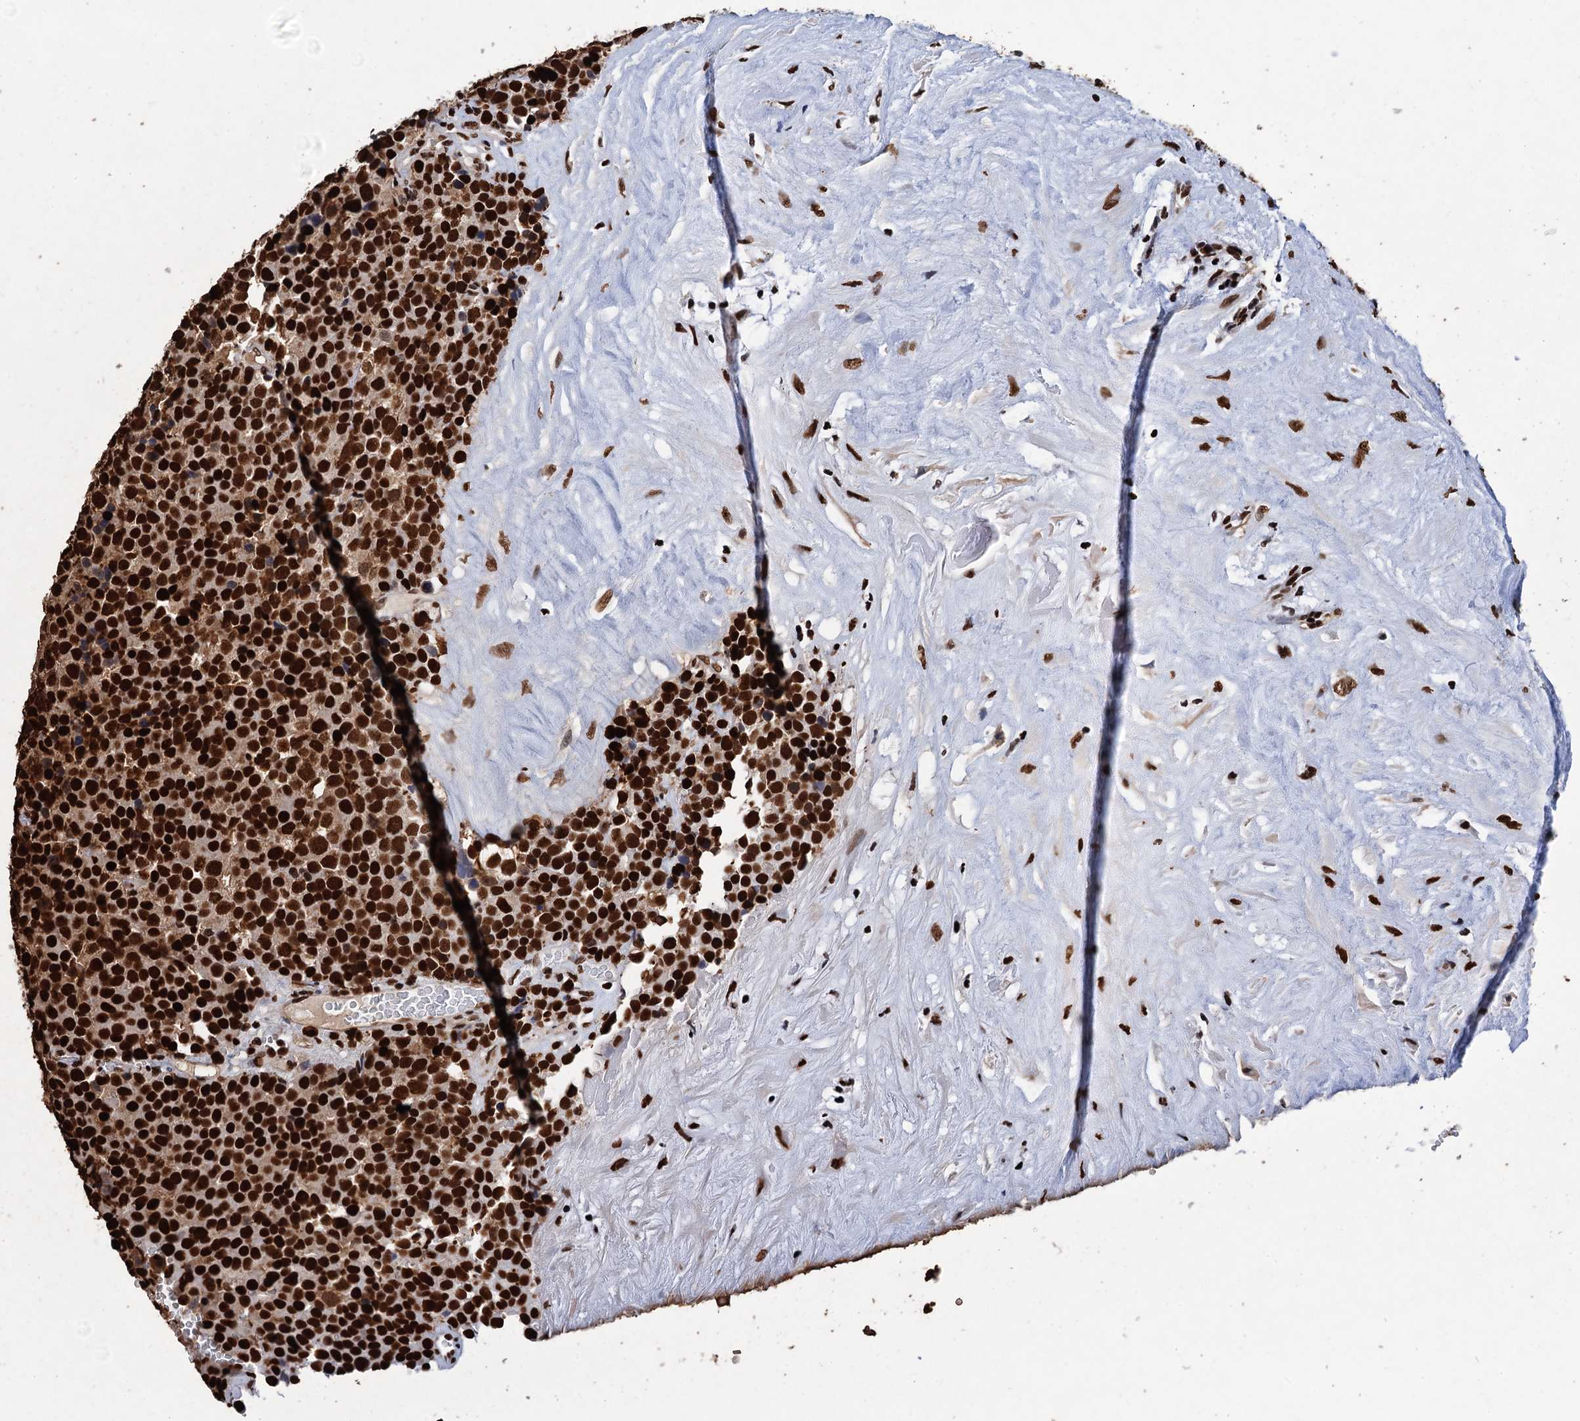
{"staining": {"intensity": "strong", "quantity": ">75%", "location": "nuclear"}, "tissue": "testis cancer", "cell_type": "Tumor cells", "image_type": "cancer", "snomed": [{"axis": "morphology", "description": "Seminoma, NOS"}, {"axis": "topography", "description": "Testis"}], "caption": "The histopathology image shows staining of testis seminoma, revealing strong nuclear protein staining (brown color) within tumor cells.", "gene": "UBA2", "patient": {"sex": "male", "age": 71}}